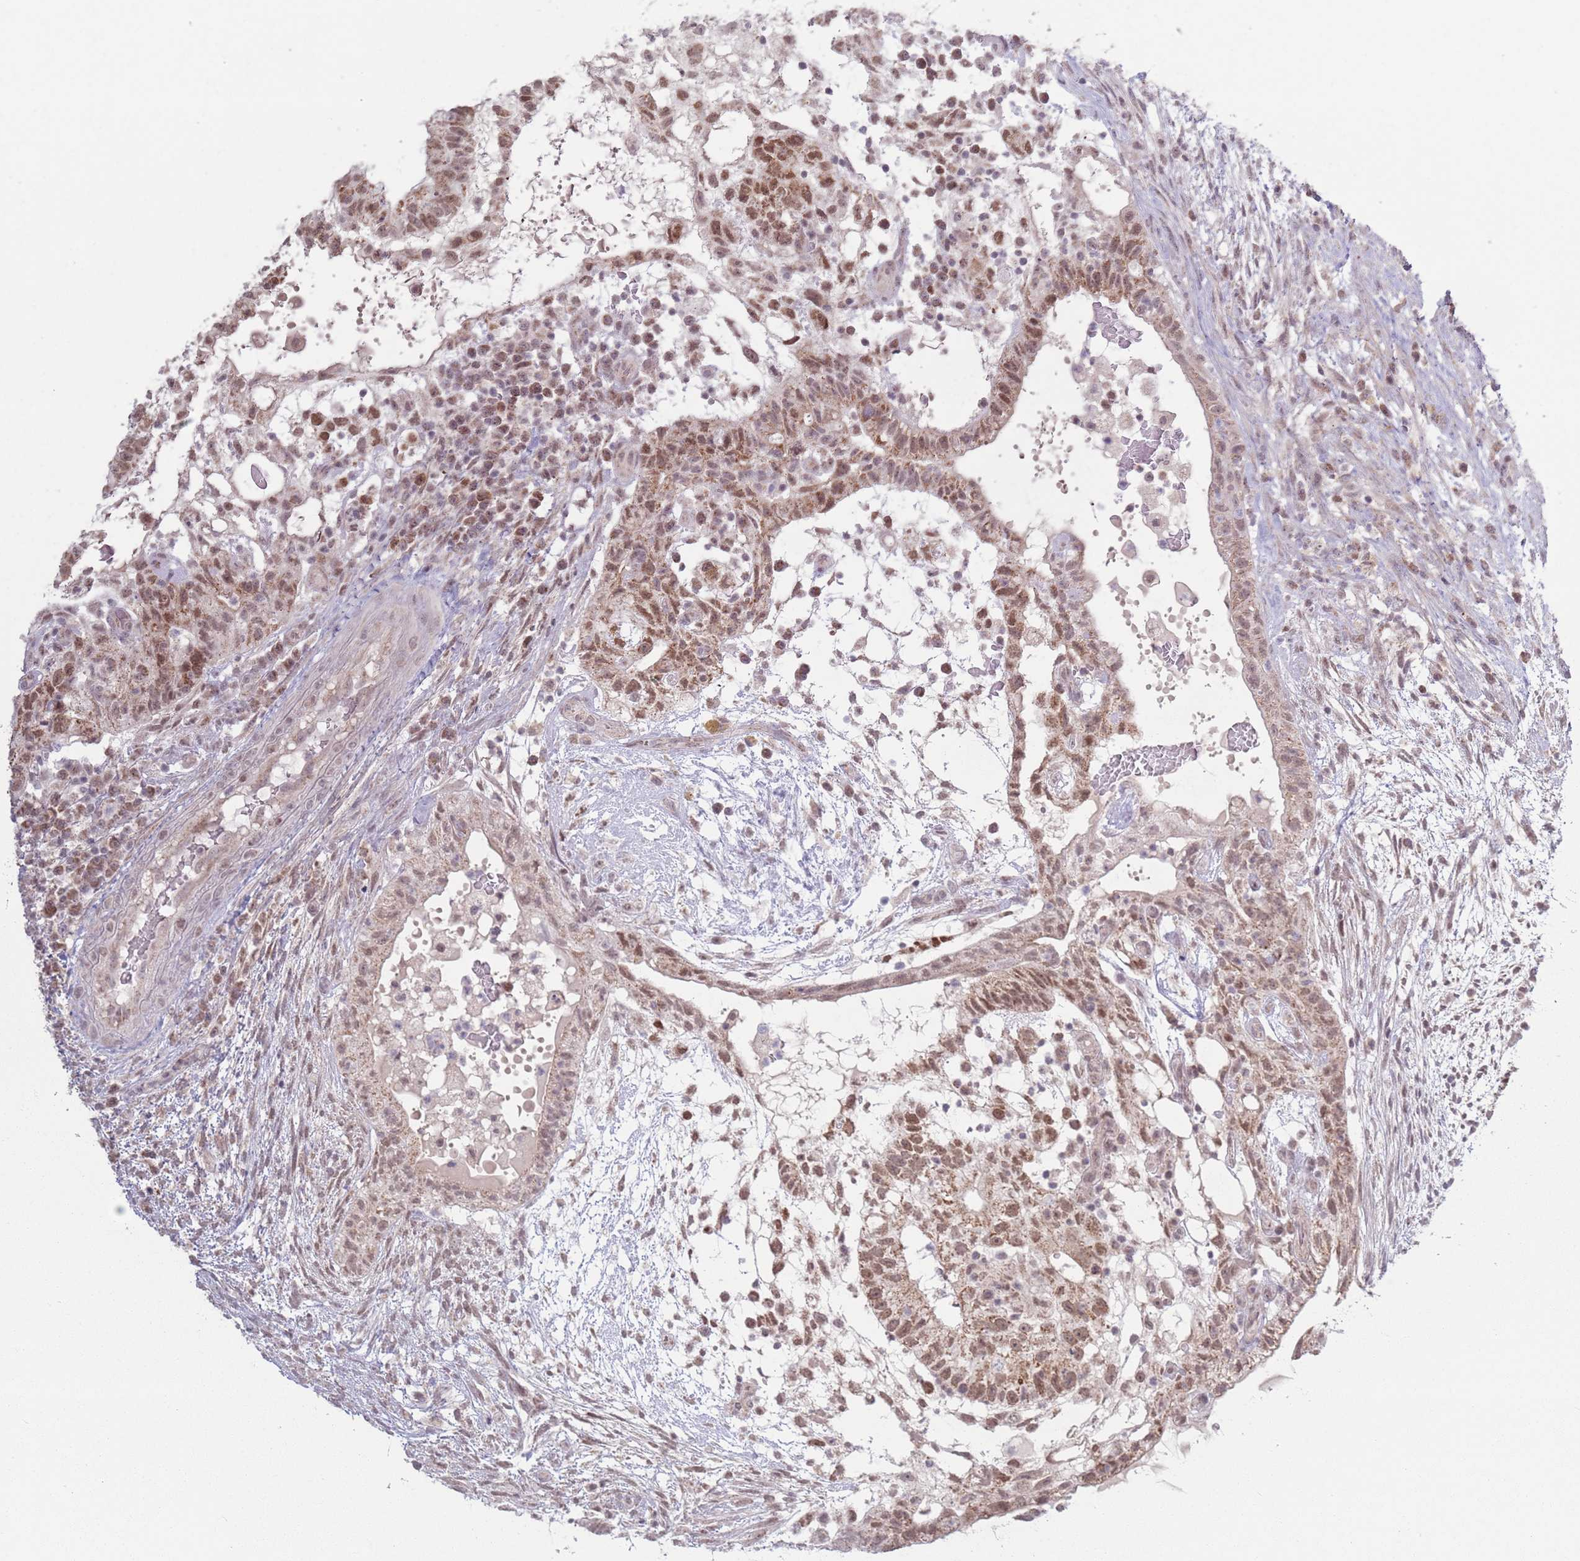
{"staining": {"intensity": "moderate", "quantity": ">75%", "location": "nuclear"}, "tissue": "testis cancer", "cell_type": "Tumor cells", "image_type": "cancer", "snomed": [{"axis": "morphology", "description": "Normal tissue, NOS"}, {"axis": "morphology", "description": "Carcinoma, Embryonal, NOS"}, {"axis": "topography", "description": "Testis"}], "caption": "Immunohistochemical staining of human embryonal carcinoma (testis) displays medium levels of moderate nuclear protein staining in about >75% of tumor cells. The protein is shown in brown color, while the nuclei are stained blue.", "gene": "MRPL34", "patient": {"sex": "male", "age": 32}}